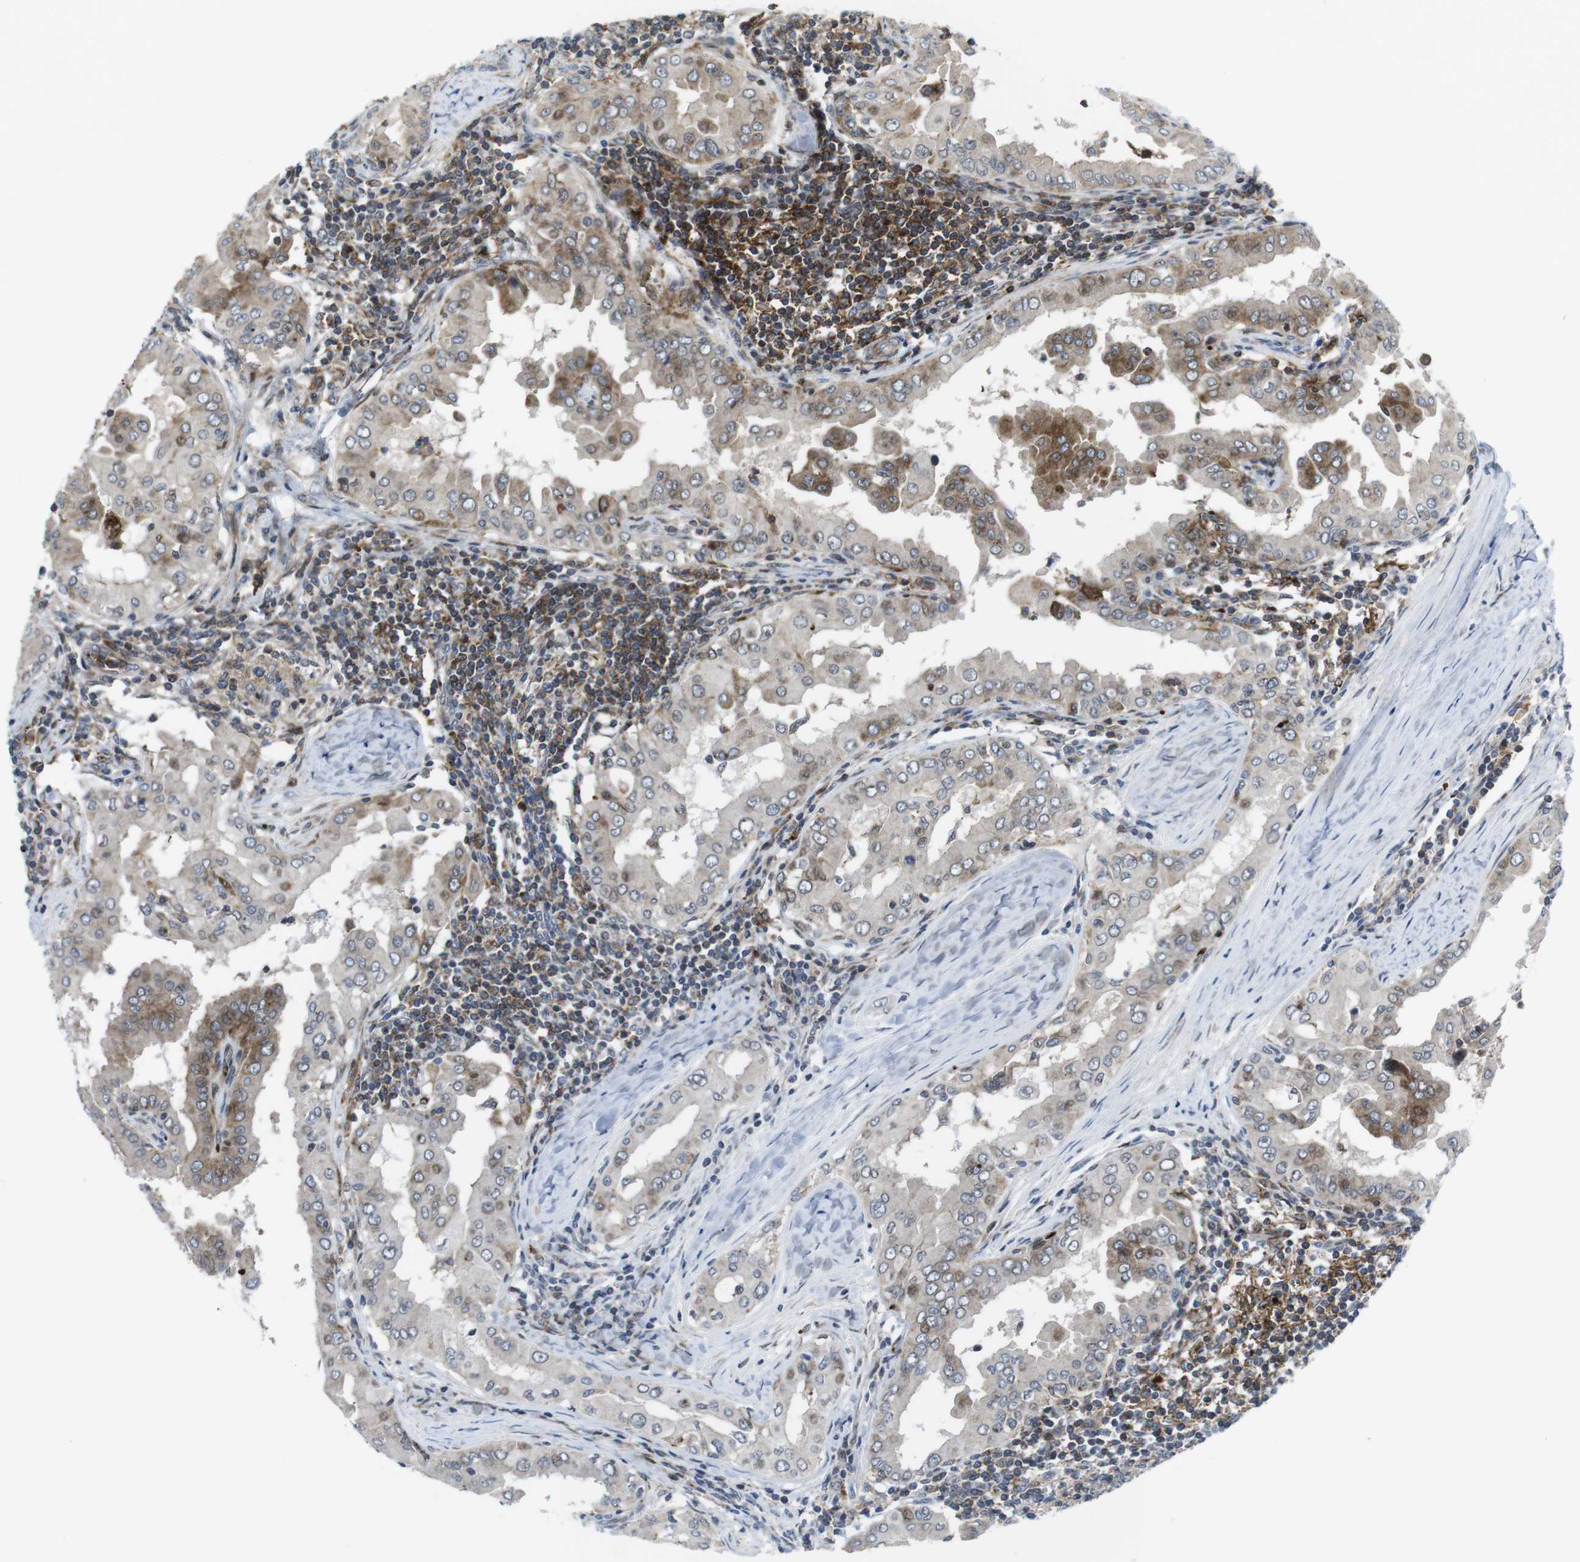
{"staining": {"intensity": "moderate", "quantity": "25%-75%", "location": "cytoplasmic/membranous"}, "tissue": "thyroid cancer", "cell_type": "Tumor cells", "image_type": "cancer", "snomed": [{"axis": "morphology", "description": "Papillary adenocarcinoma, NOS"}, {"axis": "topography", "description": "Thyroid gland"}], "caption": "A photomicrograph of thyroid cancer stained for a protein reveals moderate cytoplasmic/membranous brown staining in tumor cells.", "gene": "CUL7", "patient": {"sex": "male", "age": 33}}